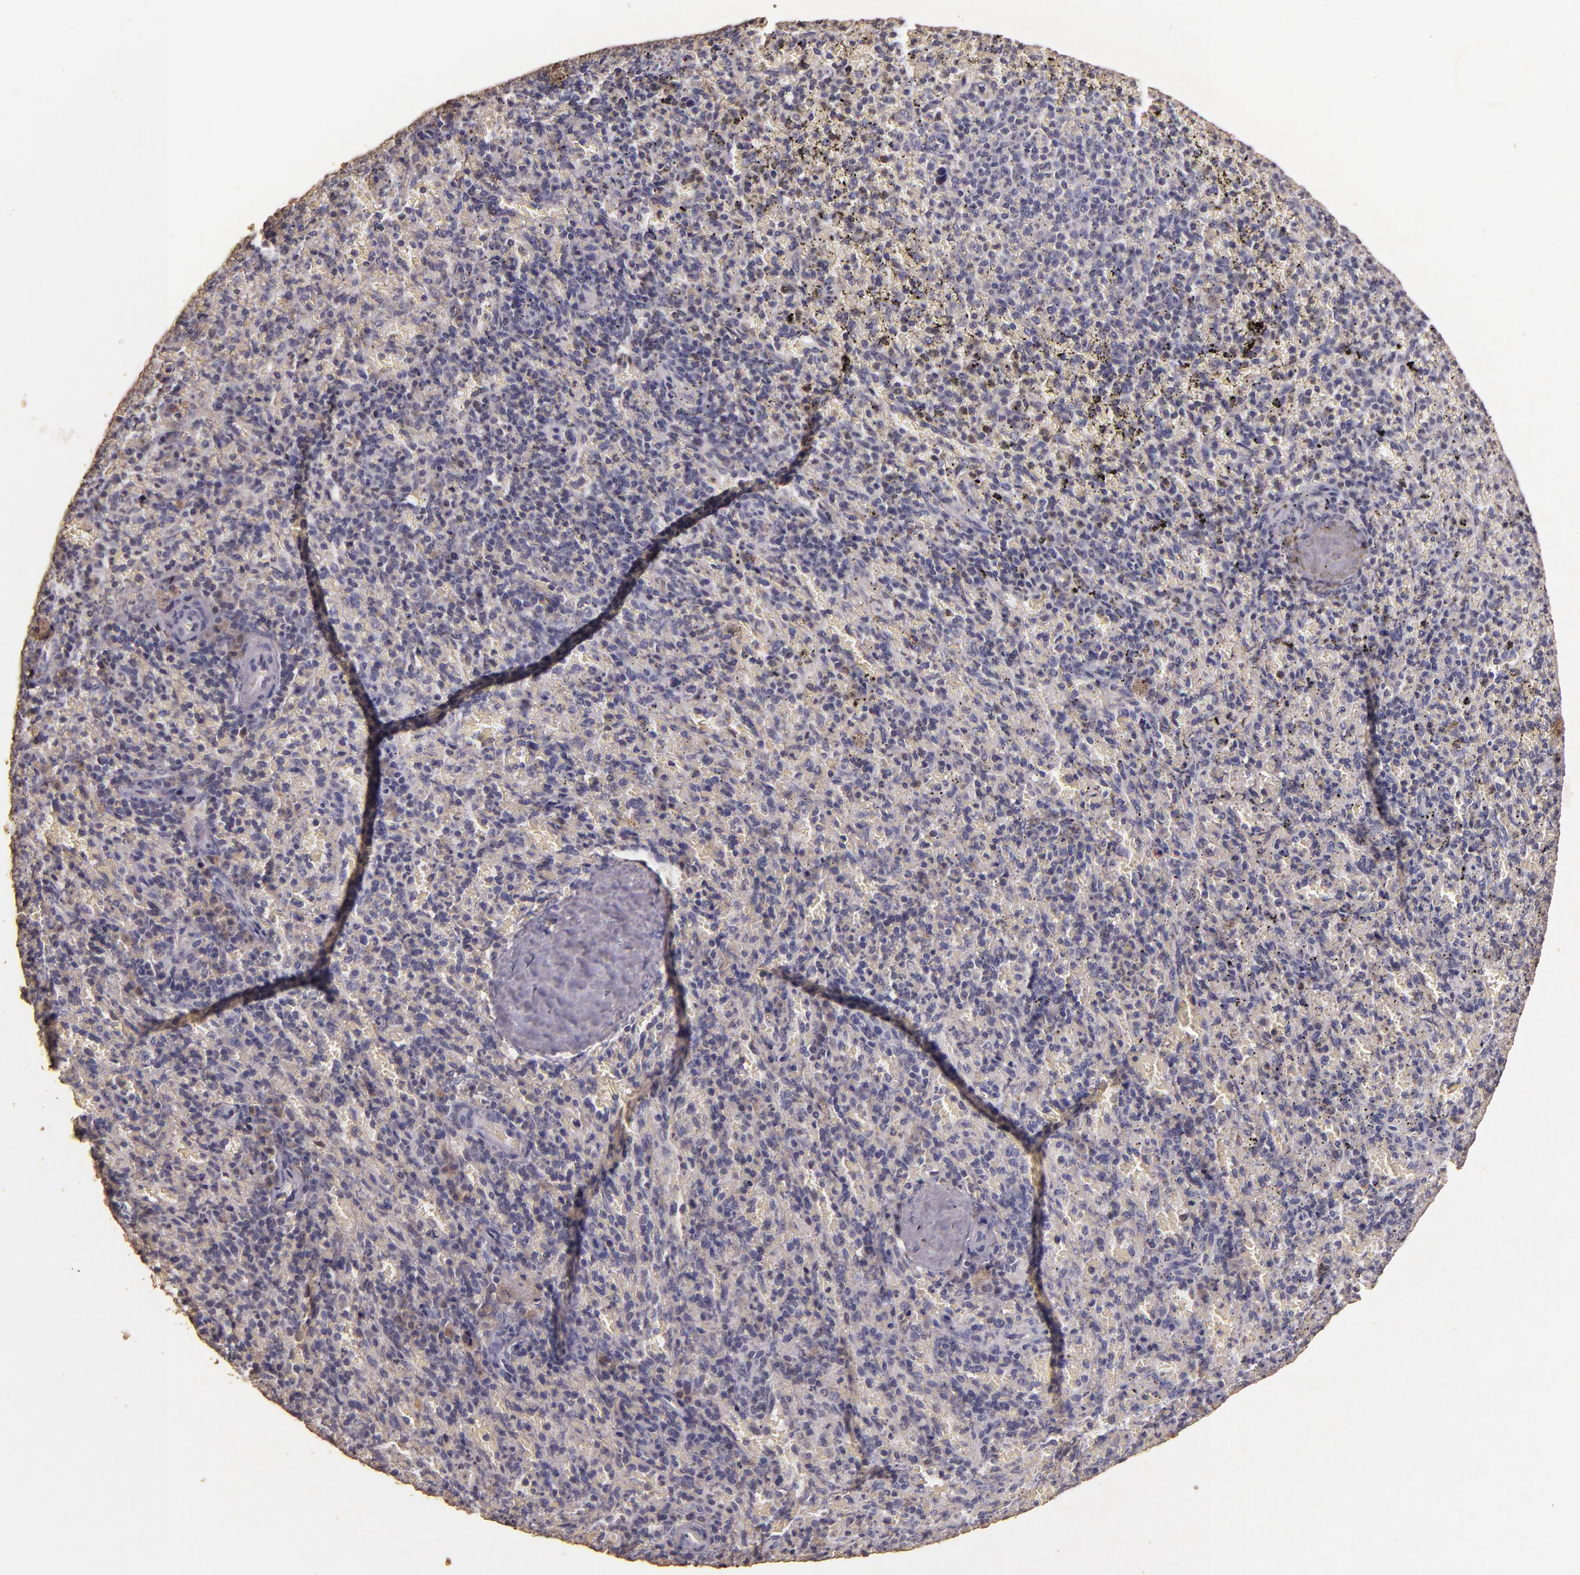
{"staining": {"intensity": "negative", "quantity": "none", "location": "none"}, "tissue": "spleen", "cell_type": "Cells in red pulp", "image_type": "normal", "snomed": [{"axis": "morphology", "description": "Normal tissue, NOS"}, {"axis": "topography", "description": "Spleen"}], "caption": "IHC image of unremarkable spleen: human spleen stained with DAB (3,3'-diaminobenzidine) shows no significant protein positivity in cells in red pulp.", "gene": "BCL2L13", "patient": {"sex": "female", "age": 50}}